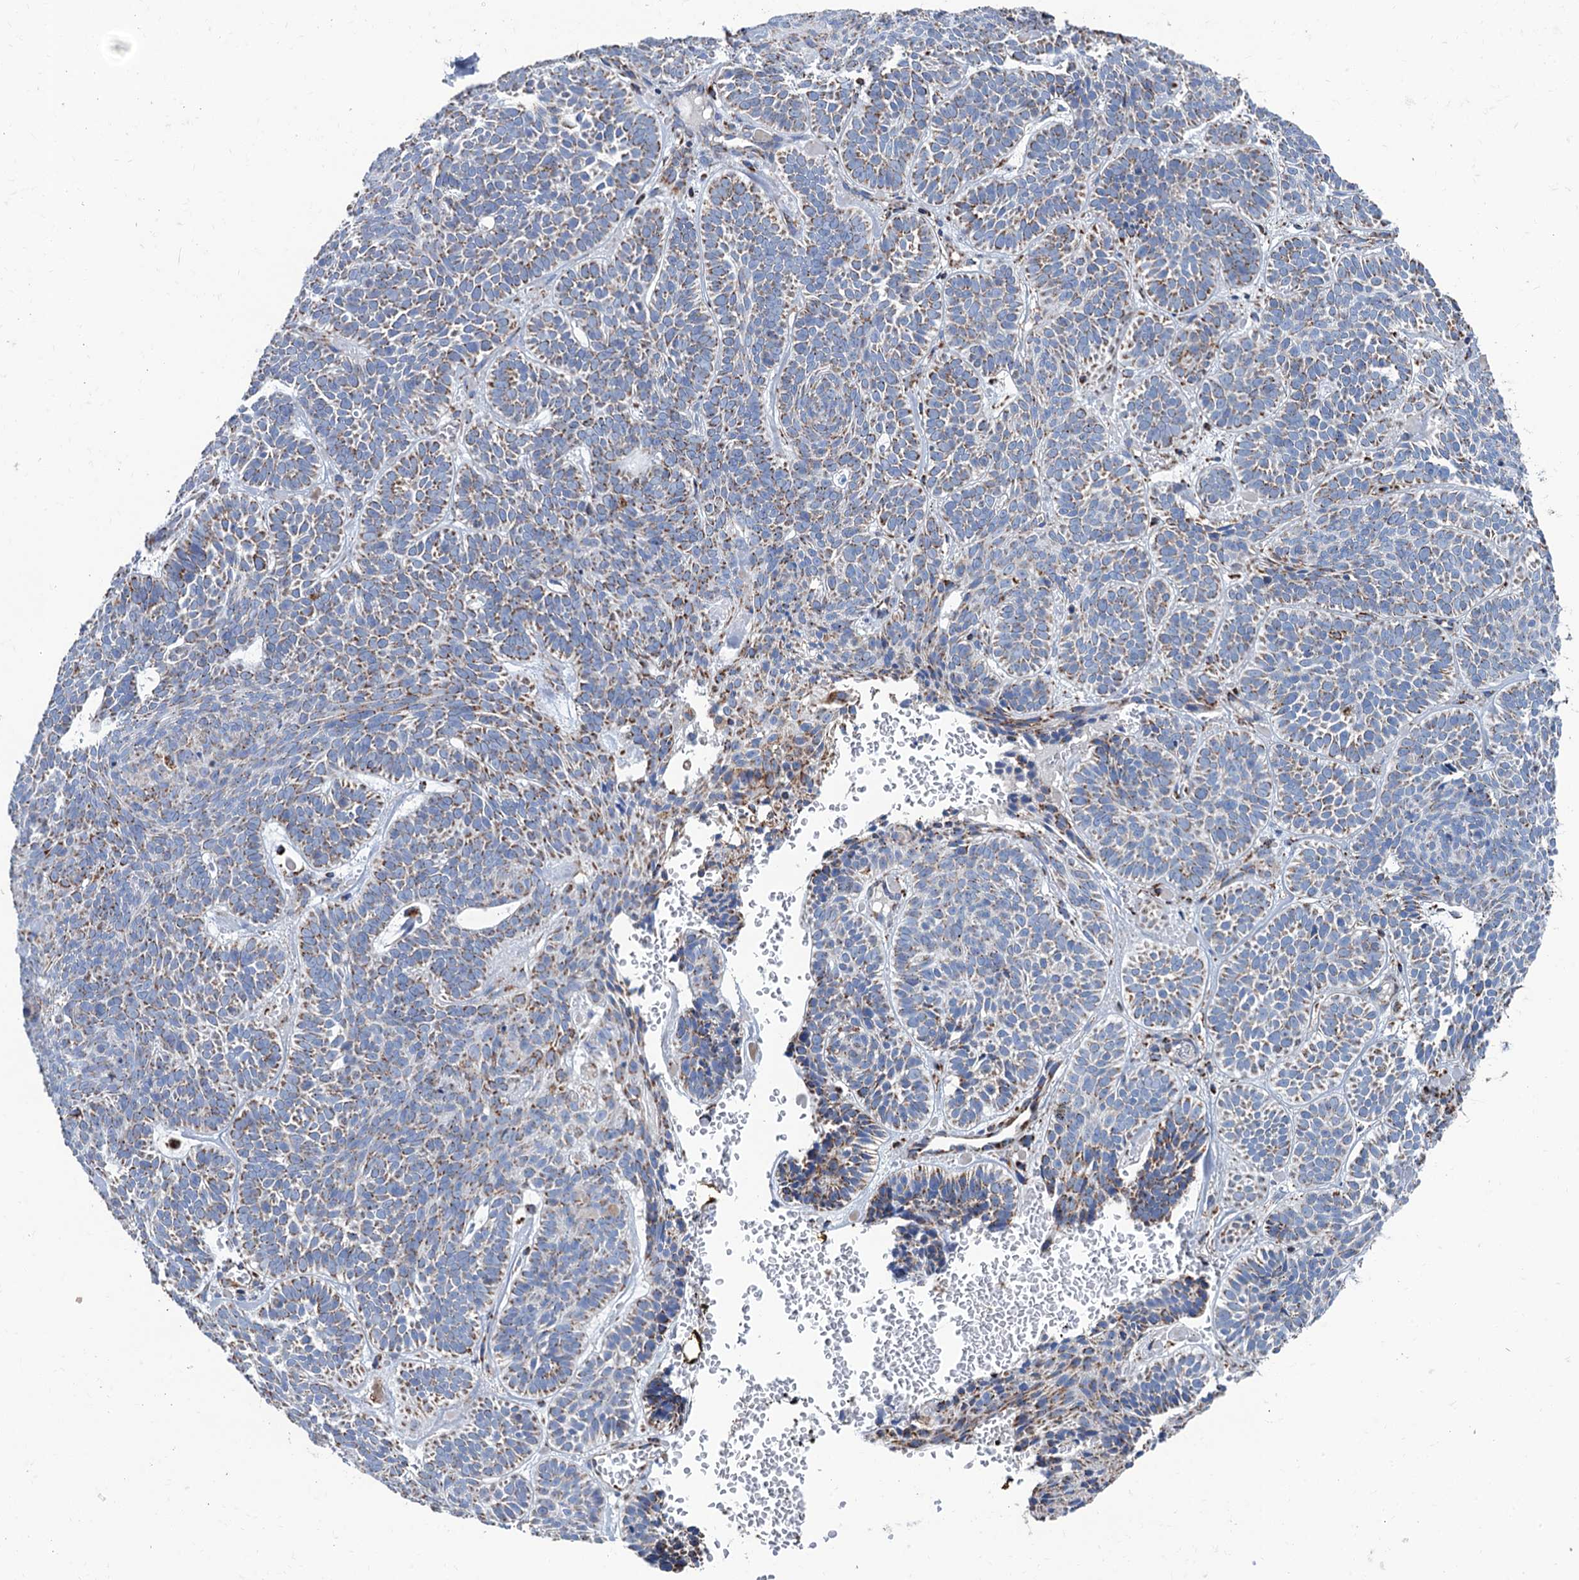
{"staining": {"intensity": "moderate", "quantity": "25%-75%", "location": "cytoplasmic/membranous"}, "tissue": "skin cancer", "cell_type": "Tumor cells", "image_type": "cancer", "snomed": [{"axis": "morphology", "description": "Basal cell carcinoma"}, {"axis": "topography", "description": "Skin"}], "caption": "Immunohistochemistry (IHC) photomicrograph of neoplastic tissue: skin basal cell carcinoma stained using immunohistochemistry (IHC) exhibits medium levels of moderate protein expression localized specifically in the cytoplasmic/membranous of tumor cells, appearing as a cytoplasmic/membranous brown color.", "gene": "IVD", "patient": {"sex": "male", "age": 85}}